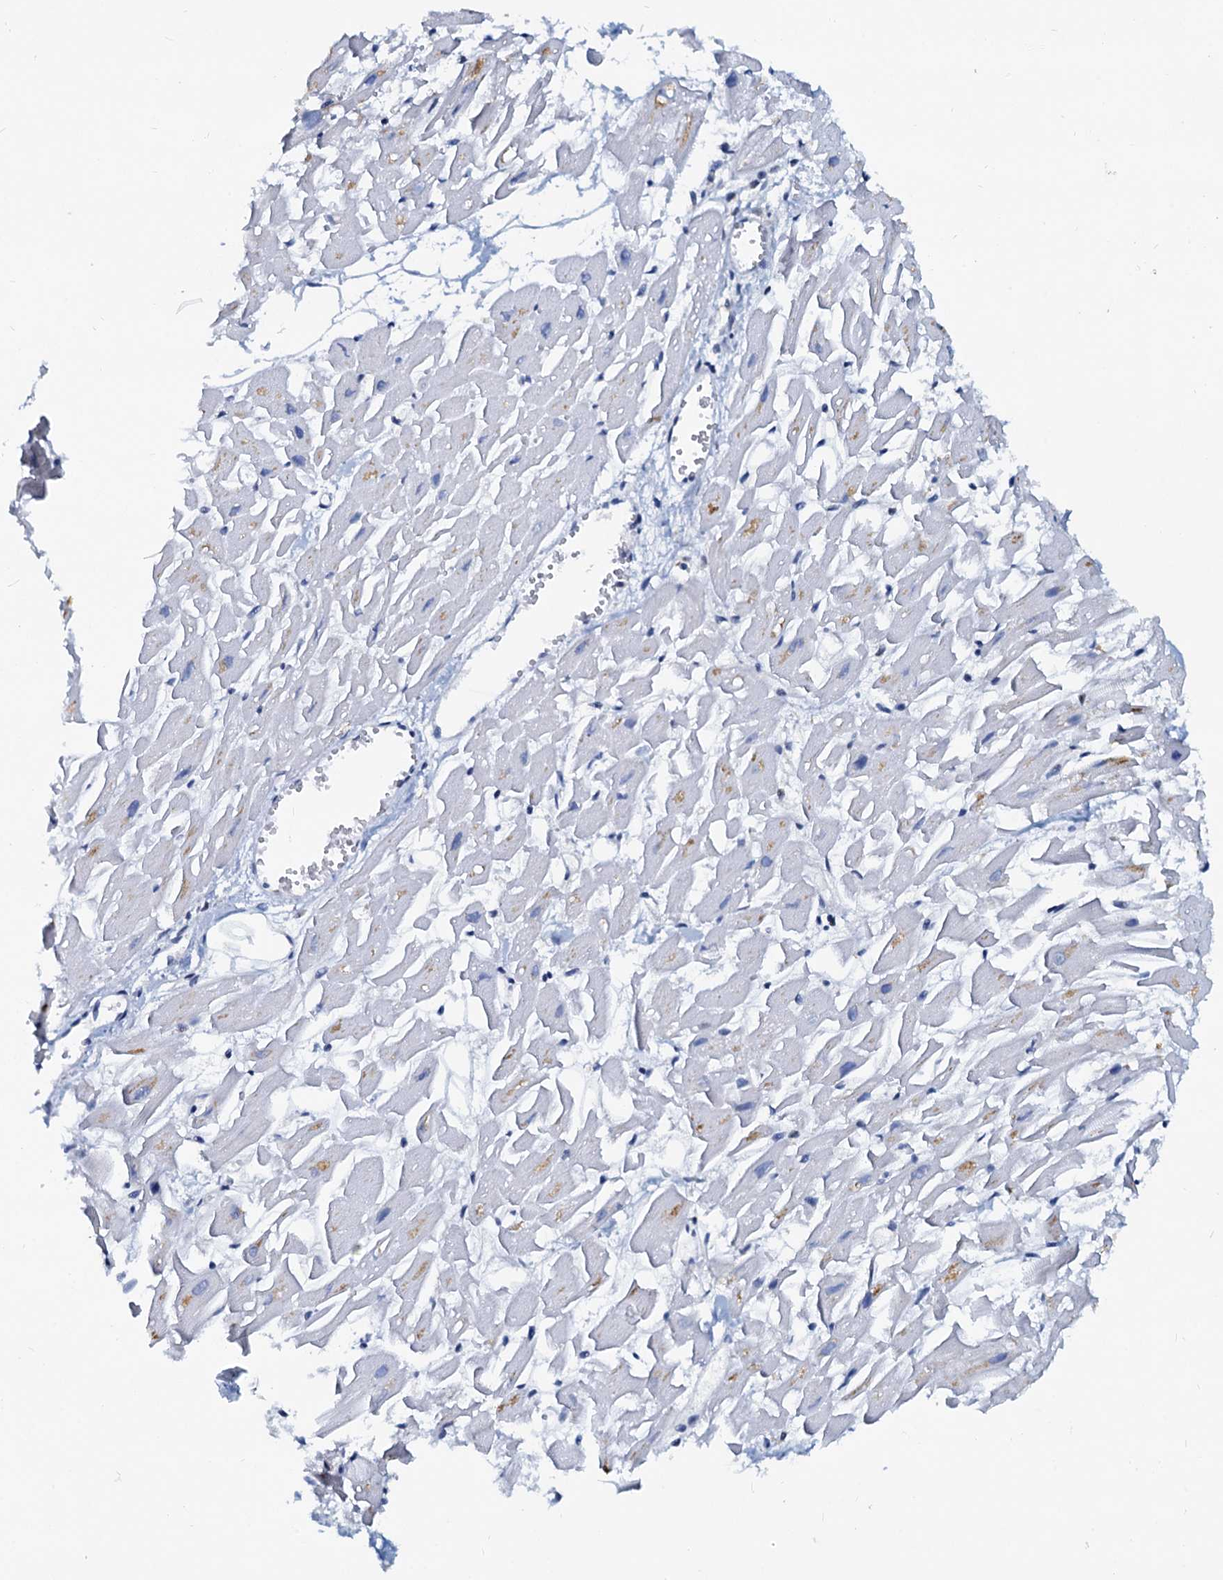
{"staining": {"intensity": "negative", "quantity": "none", "location": "none"}, "tissue": "heart muscle", "cell_type": "Cardiomyocytes", "image_type": "normal", "snomed": [{"axis": "morphology", "description": "Normal tissue, NOS"}, {"axis": "topography", "description": "Heart"}], "caption": "Immunohistochemistry (IHC) of unremarkable human heart muscle shows no staining in cardiomyocytes.", "gene": "PTGES3", "patient": {"sex": "female", "age": 64}}